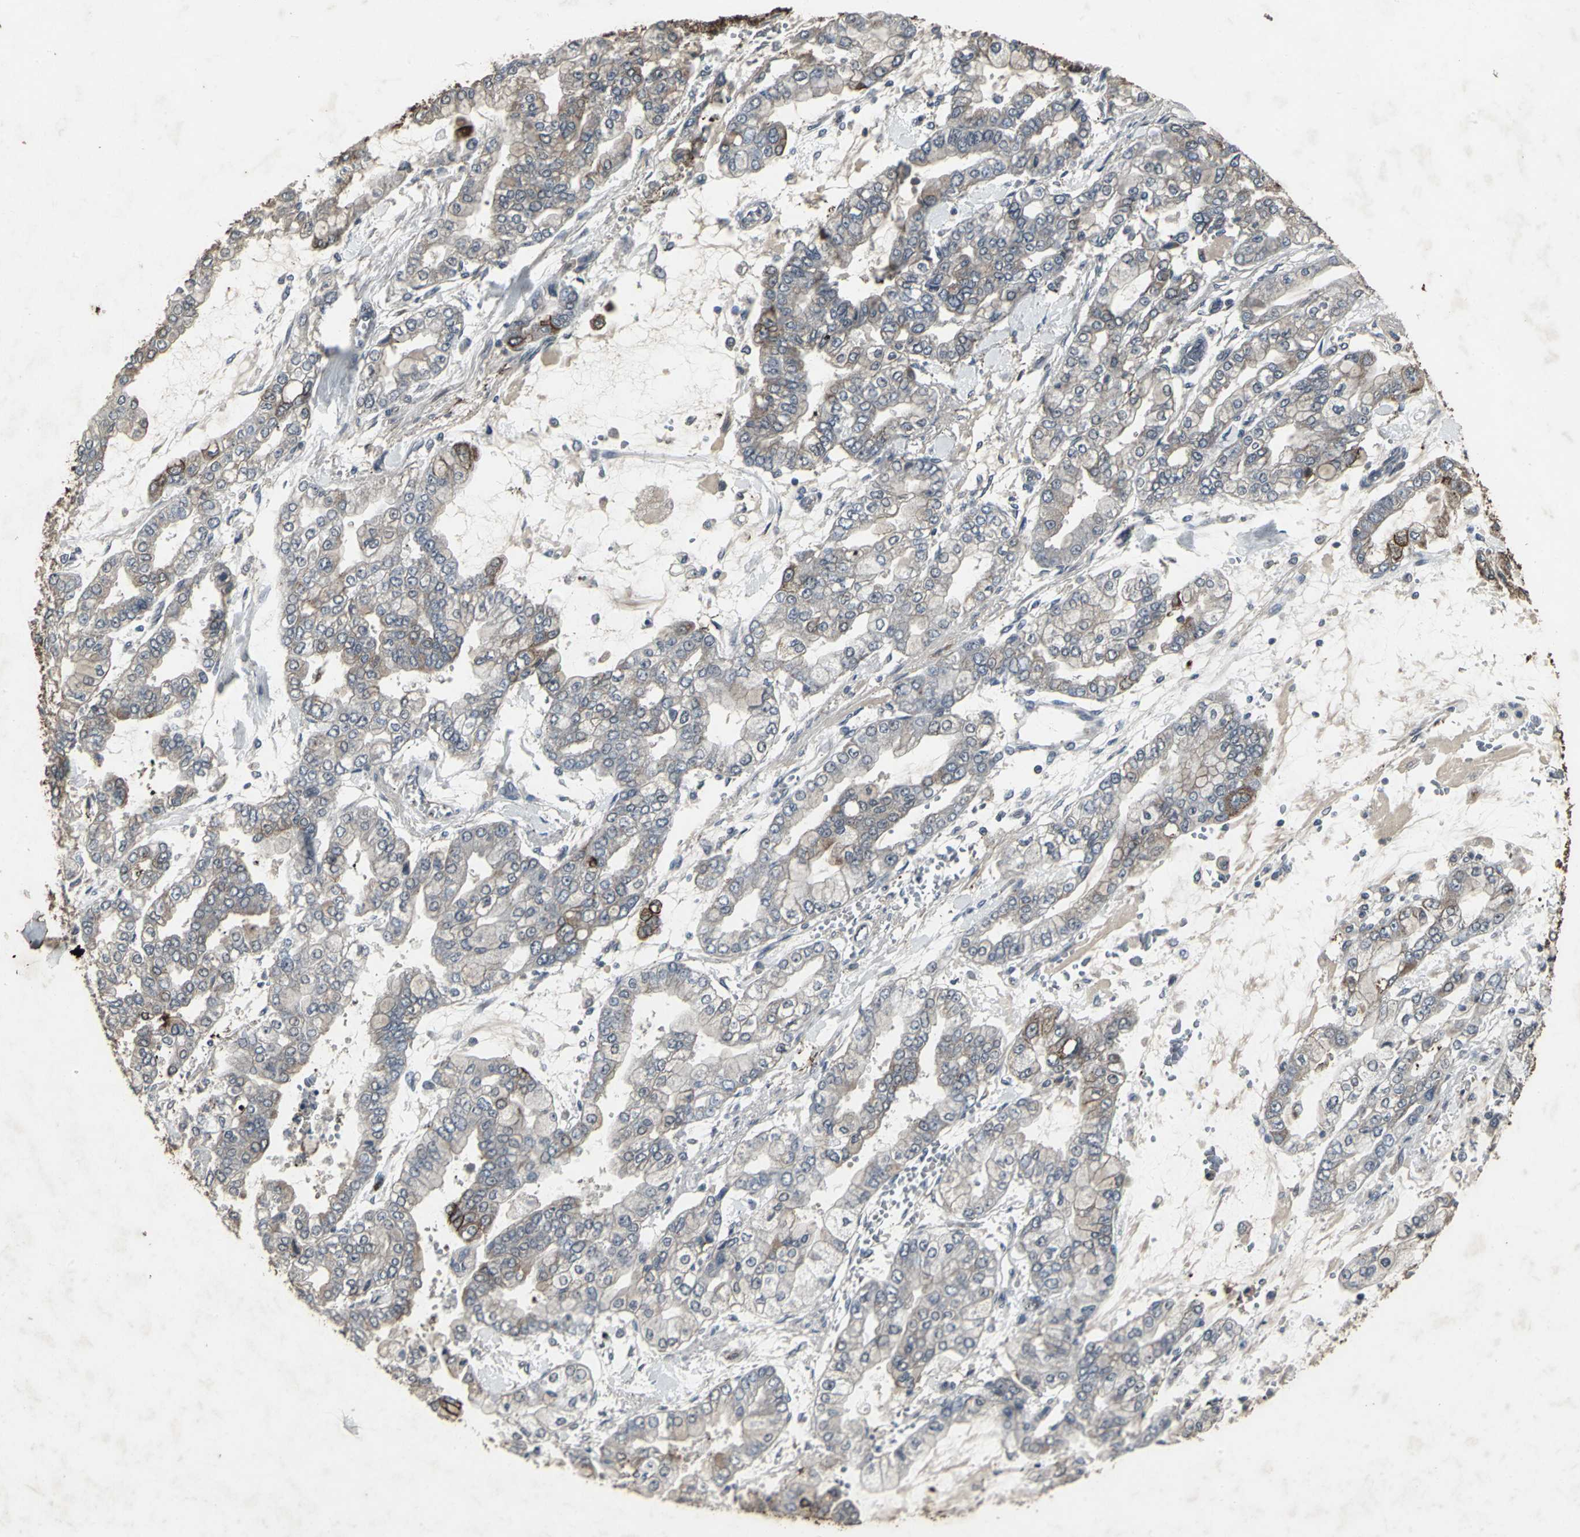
{"staining": {"intensity": "weak", "quantity": "25%-75%", "location": "cytoplasmic/membranous"}, "tissue": "stomach cancer", "cell_type": "Tumor cells", "image_type": "cancer", "snomed": [{"axis": "morphology", "description": "Normal tissue, NOS"}, {"axis": "morphology", "description": "Adenocarcinoma, NOS"}, {"axis": "topography", "description": "Stomach, upper"}, {"axis": "topography", "description": "Stomach"}], "caption": "Immunohistochemical staining of human stomach cancer exhibits low levels of weak cytoplasmic/membranous protein expression in approximately 25%-75% of tumor cells.", "gene": "CCR9", "patient": {"sex": "male", "age": 76}}